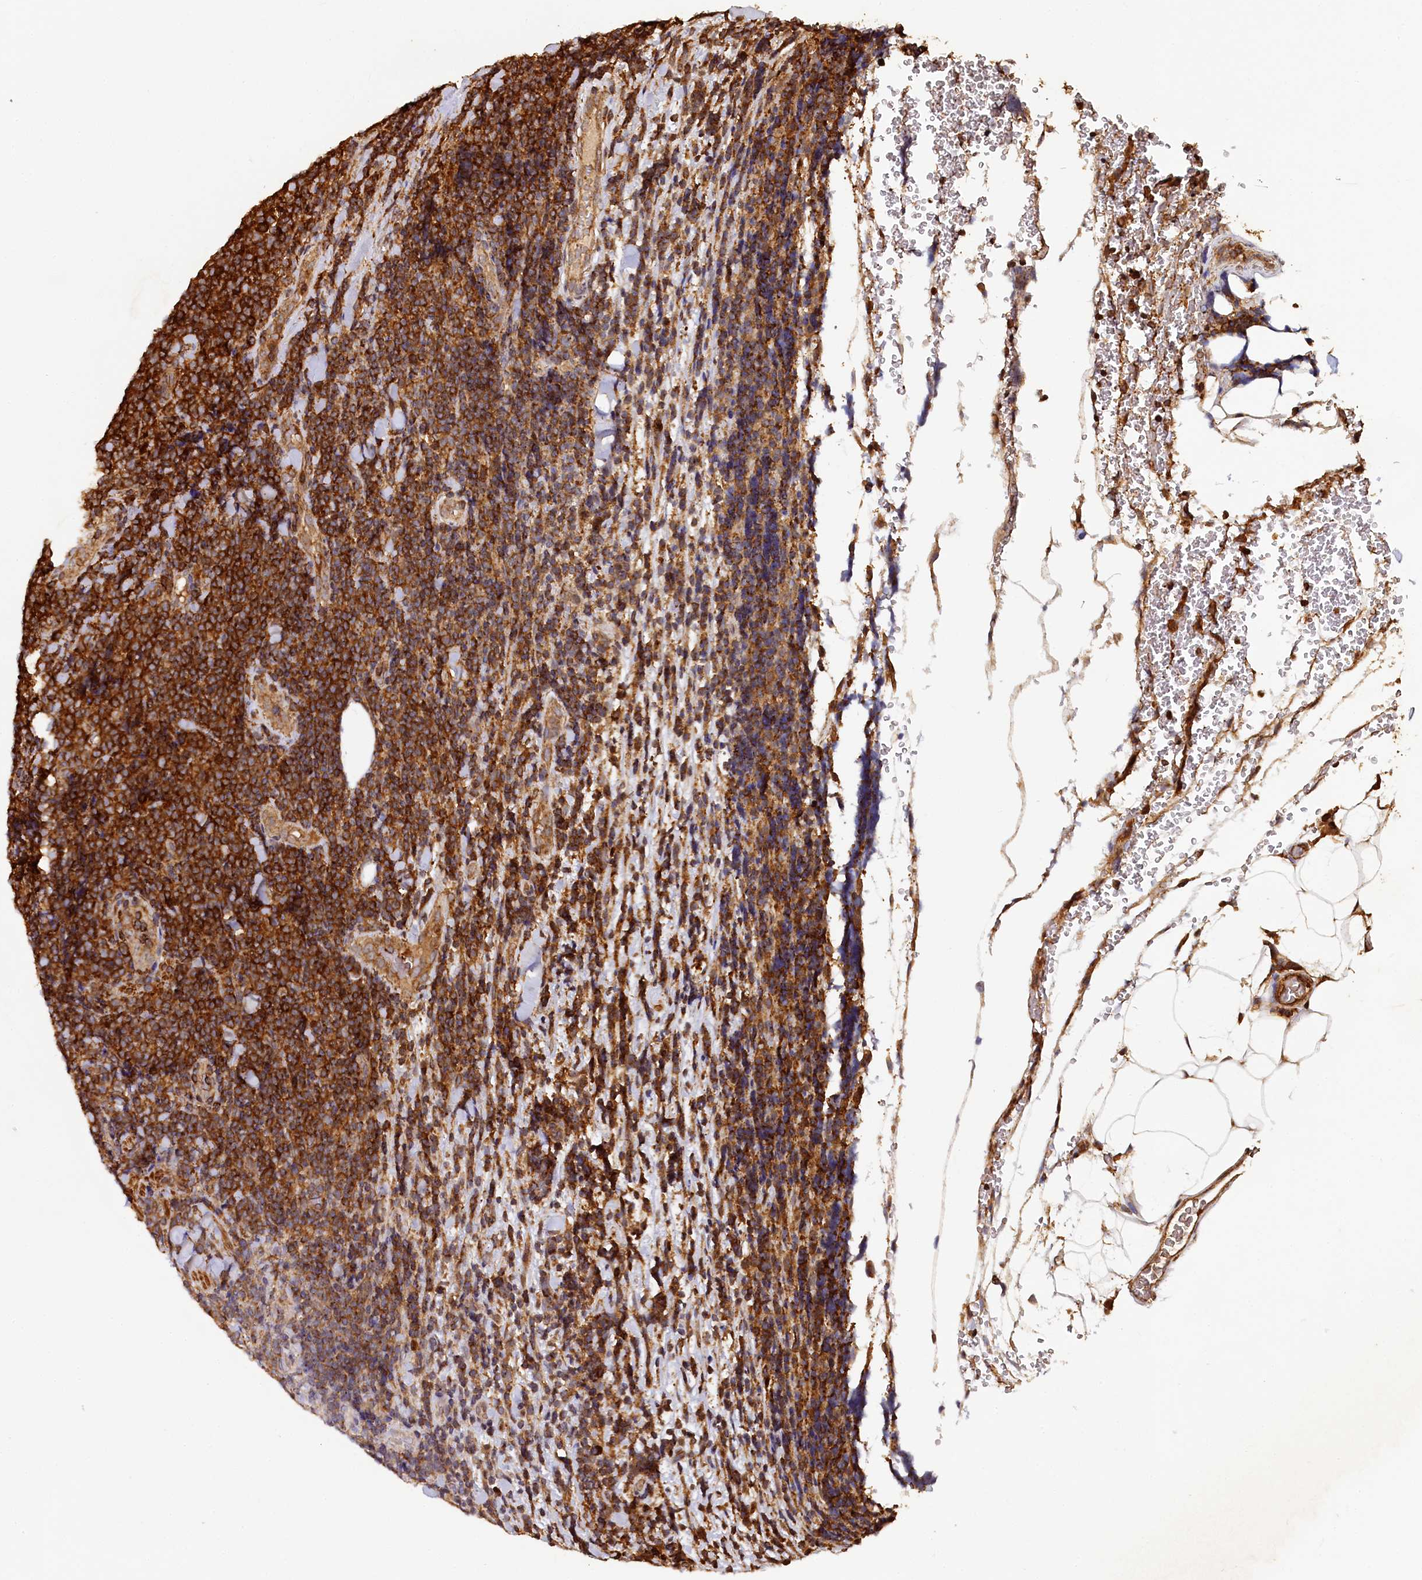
{"staining": {"intensity": "strong", "quantity": ">75%", "location": "cytoplasmic/membranous"}, "tissue": "lymphoma", "cell_type": "Tumor cells", "image_type": "cancer", "snomed": [{"axis": "morphology", "description": "Malignant lymphoma, non-Hodgkin's type, Low grade"}, {"axis": "topography", "description": "Lymph node"}], "caption": "Tumor cells exhibit strong cytoplasmic/membranous staining in about >75% of cells in lymphoma.", "gene": "STUB1", "patient": {"sex": "male", "age": 66}}